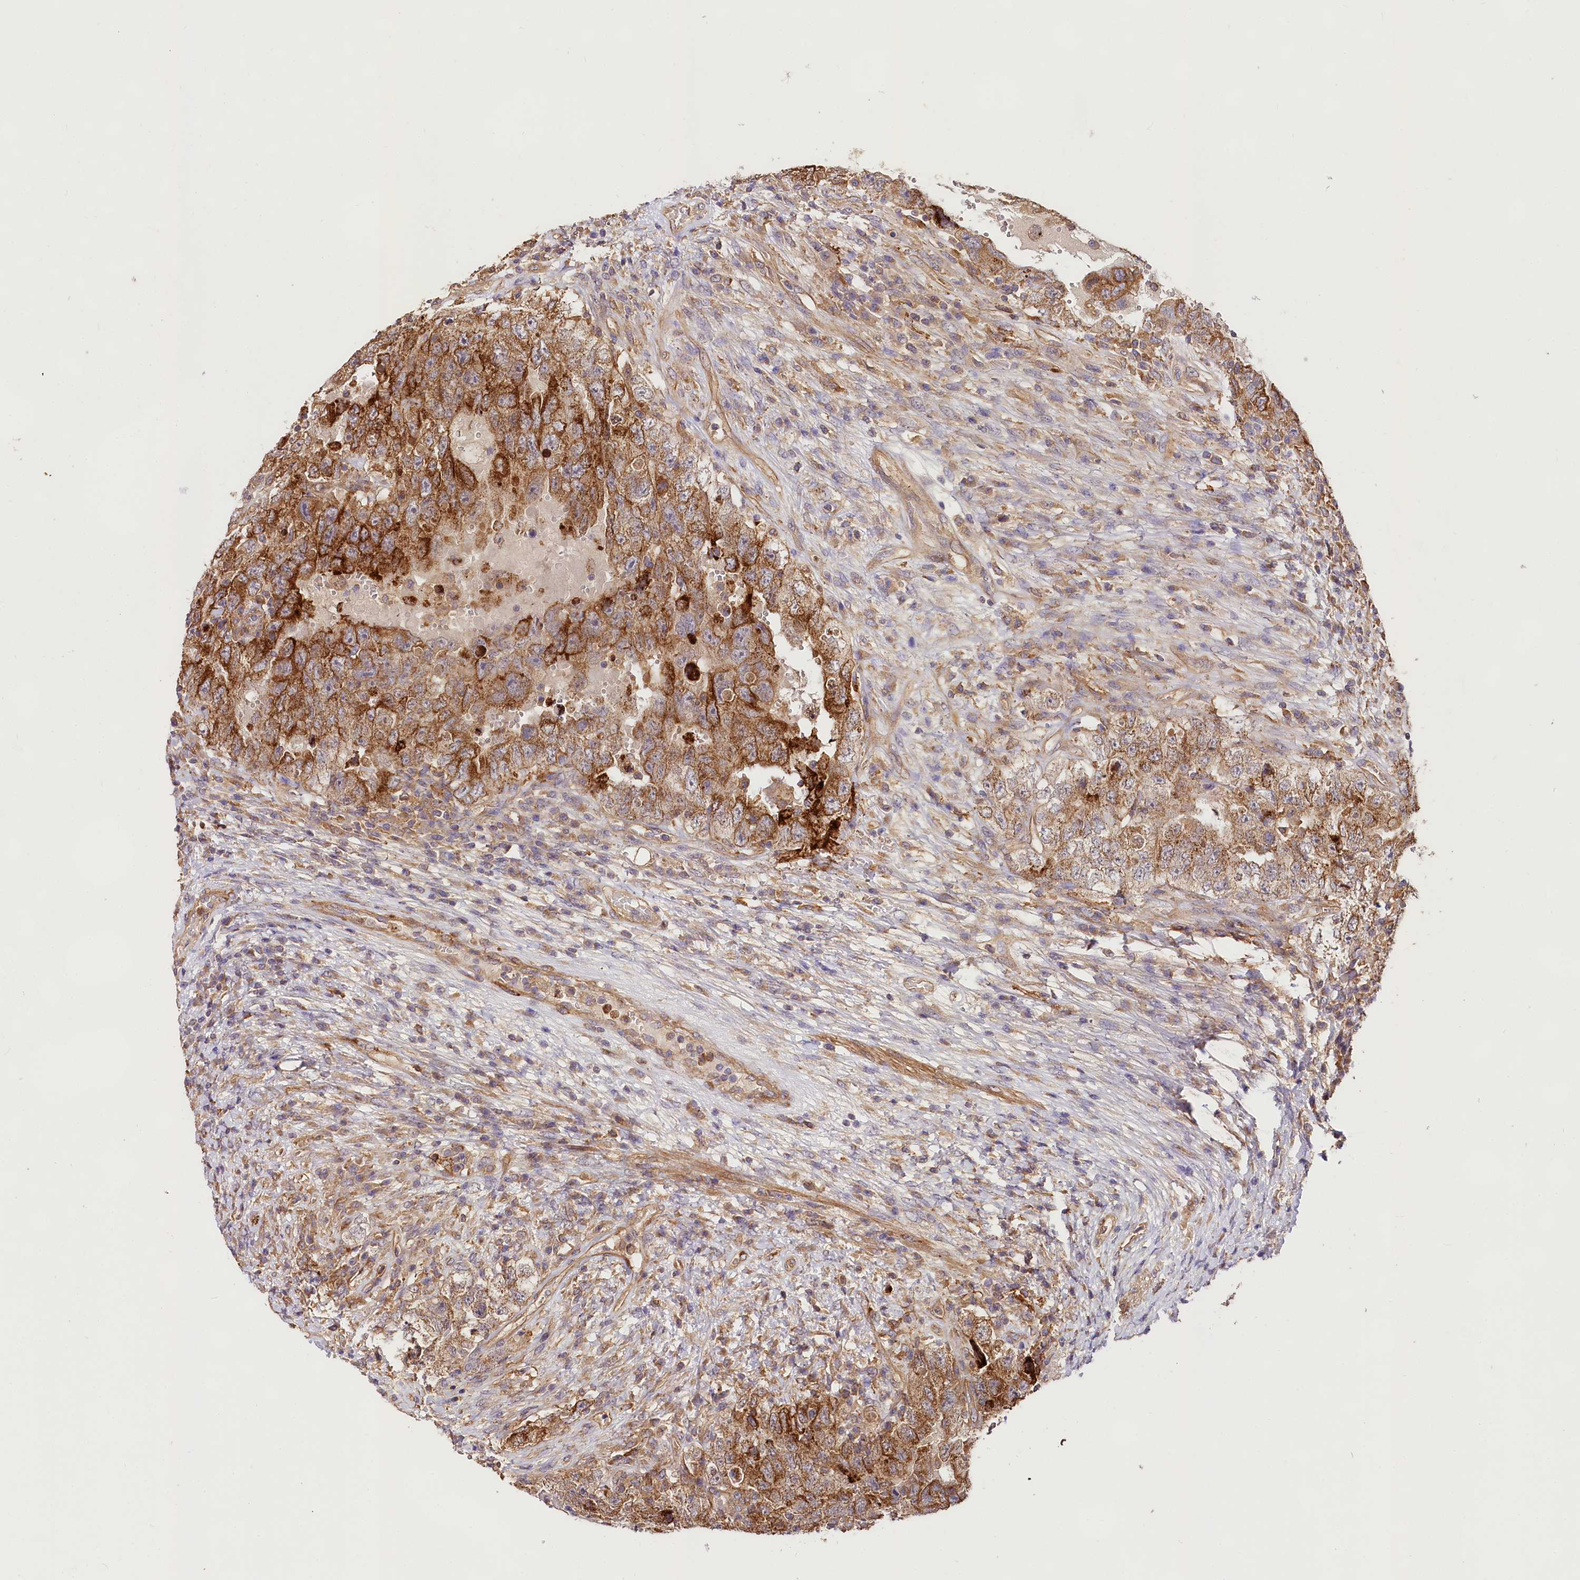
{"staining": {"intensity": "moderate", "quantity": ">75%", "location": "cytoplasmic/membranous"}, "tissue": "testis cancer", "cell_type": "Tumor cells", "image_type": "cancer", "snomed": [{"axis": "morphology", "description": "Carcinoma, Embryonal, NOS"}, {"axis": "topography", "description": "Testis"}], "caption": "Immunohistochemistry micrograph of human embryonal carcinoma (testis) stained for a protein (brown), which displays medium levels of moderate cytoplasmic/membranous expression in approximately >75% of tumor cells.", "gene": "CSAD", "patient": {"sex": "male", "age": 26}}